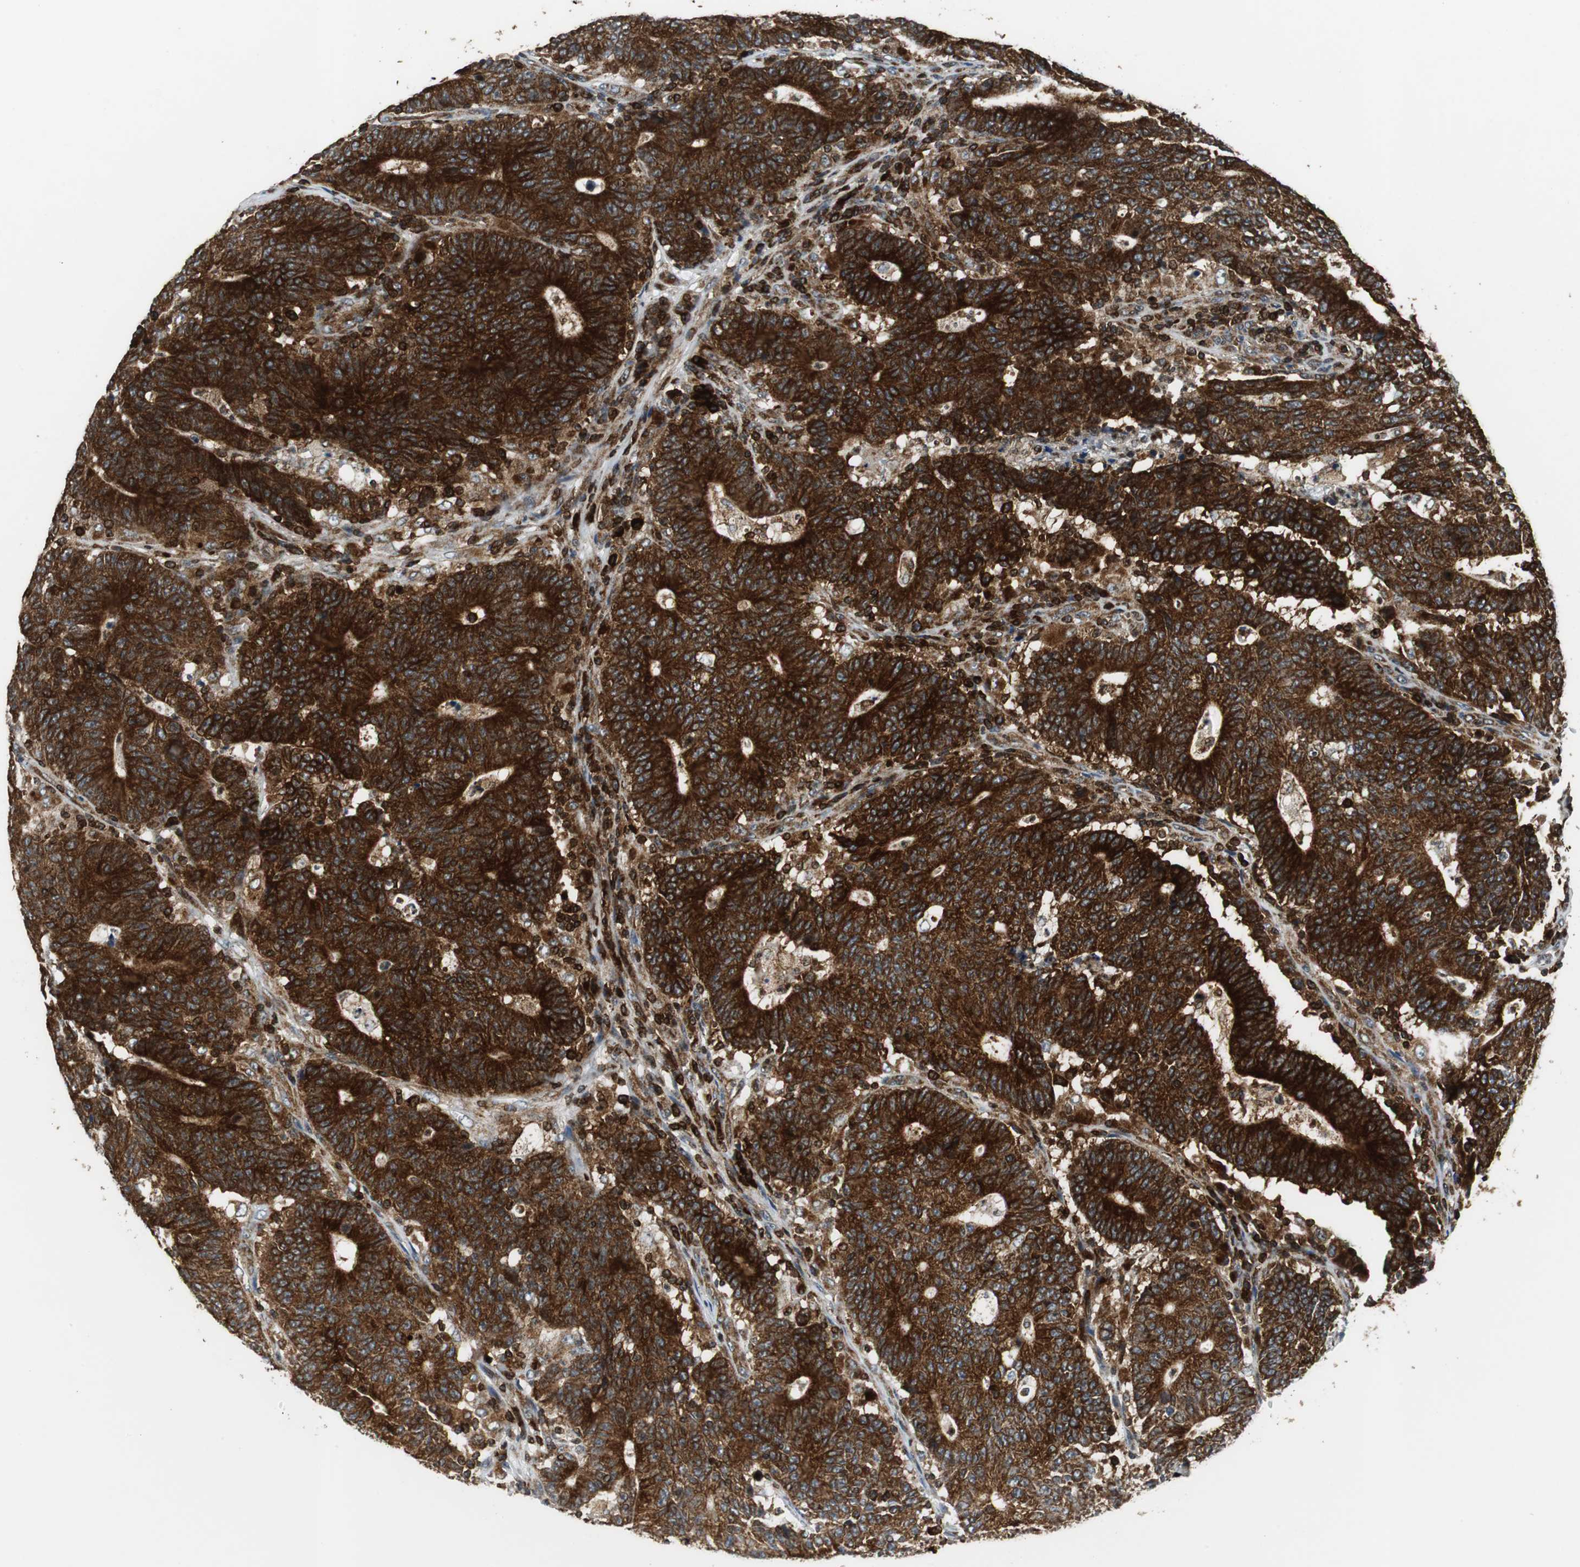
{"staining": {"intensity": "strong", "quantity": ">75%", "location": "cytoplasmic/membranous"}, "tissue": "colorectal cancer", "cell_type": "Tumor cells", "image_type": "cancer", "snomed": [{"axis": "morphology", "description": "Normal tissue, NOS"}, {"axis": "morphology", "description": "Adenocarcinoma, NOS"}, {"axis": "topography", "description": "Colon"}], "caption": "Immunohistochemical staining of human colorectal cancer displays high levels of strong cytoplasmic/membranous protein staining in about >75% of tumor cells.", "gene": "TUBA4A", "patient": {"sex": "female", "age": 75}}